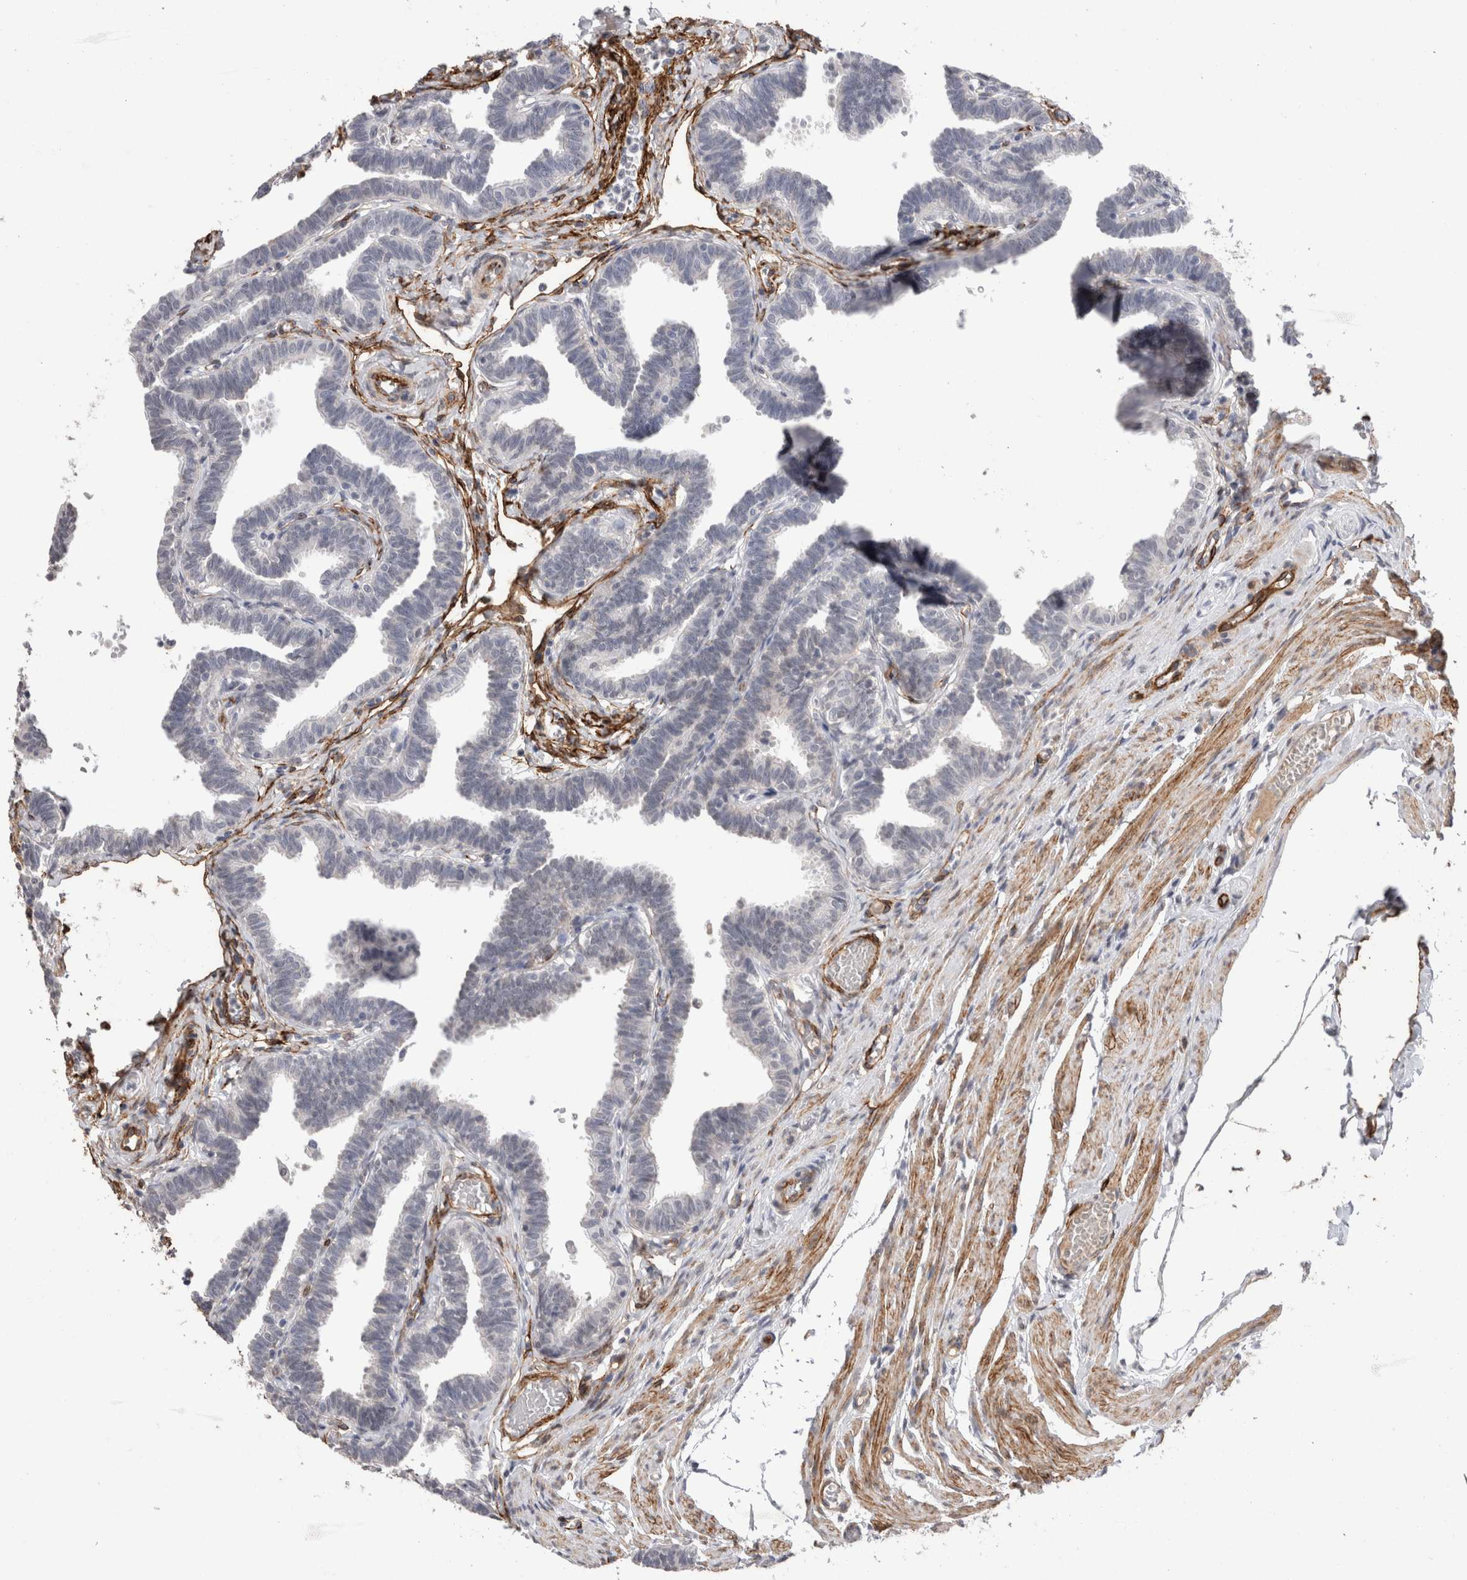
{"staining": {"intensity": "negative", "quantity": "none", "location": "none"}, "tissue": "fallopian tube", "cell_type": "Glandular cells", "image_type": "normal", "snomed": [{"axis": "morphology", "description": "Normal tissue, NOS"}, {"axis": "topography", "description": "Fallopian tube"}, {"axis": "topography", "description": "Ovary"}], "caption": "This is a photomicrograph of IHC staining of unremarkable fallopian tube, which shows no staining in glandular cells.", "gene": "CDH13", "patient": {"sex": "female", "age": 23}}